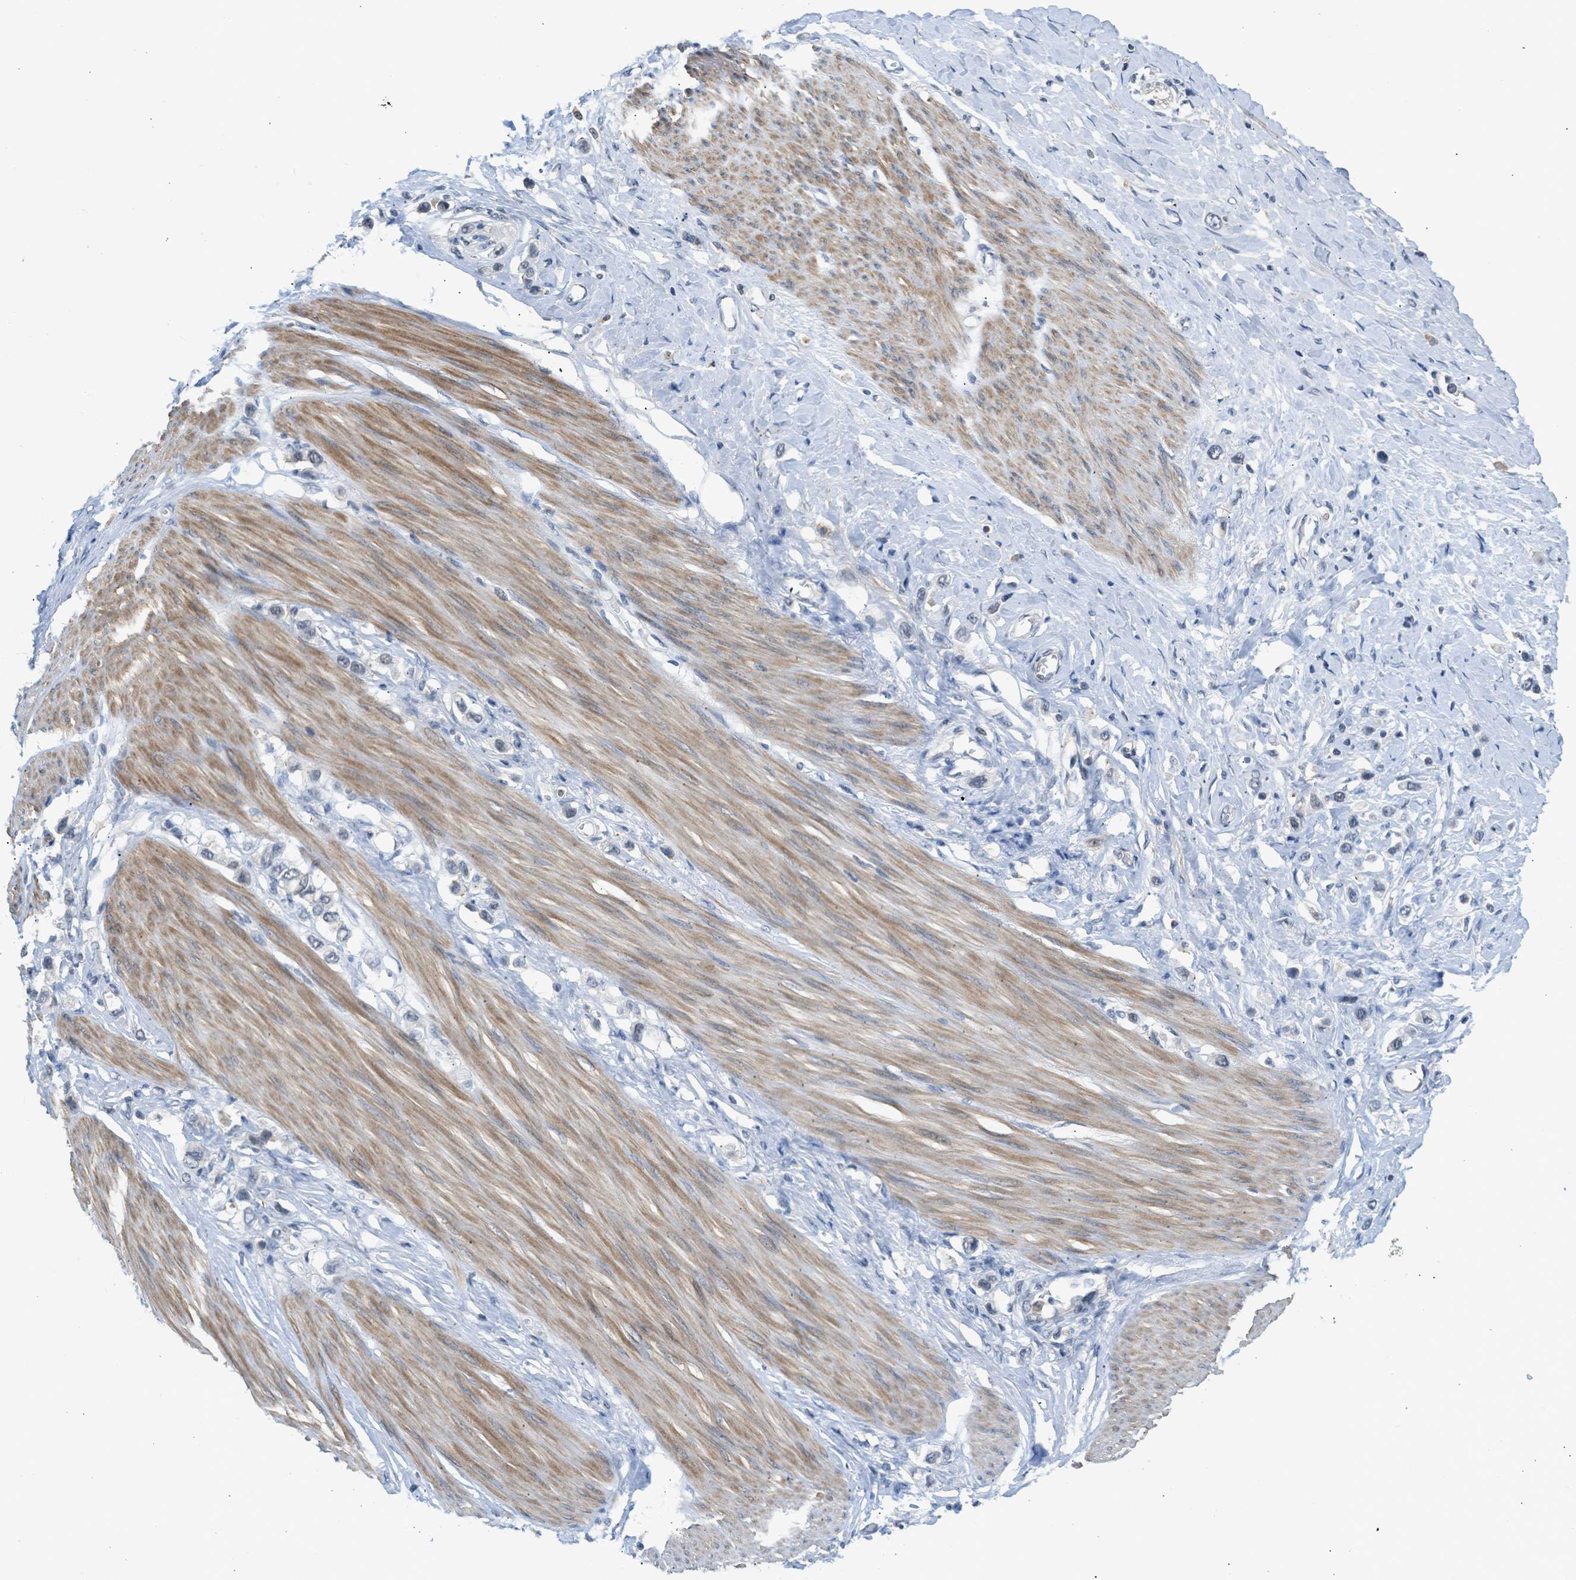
{"staining": {"intensity": "negative", "quantity": "none", "location": "none"}, "tissue": "stomach cancer", "cell_type": "Tumor cells", "image_type": "cancer", "snomed": [{"axis": "morphology", "description": "Adenocarcinoma, NOS"}, {"axis": "topography", "description": "Stomach"}], "caption": "This is an immunohistochemistry micrograph of human stomach cancer. There is no expression in tumor cells.", "gene": "TTBK2", "patient": {"sex": "female", "age": 65}}